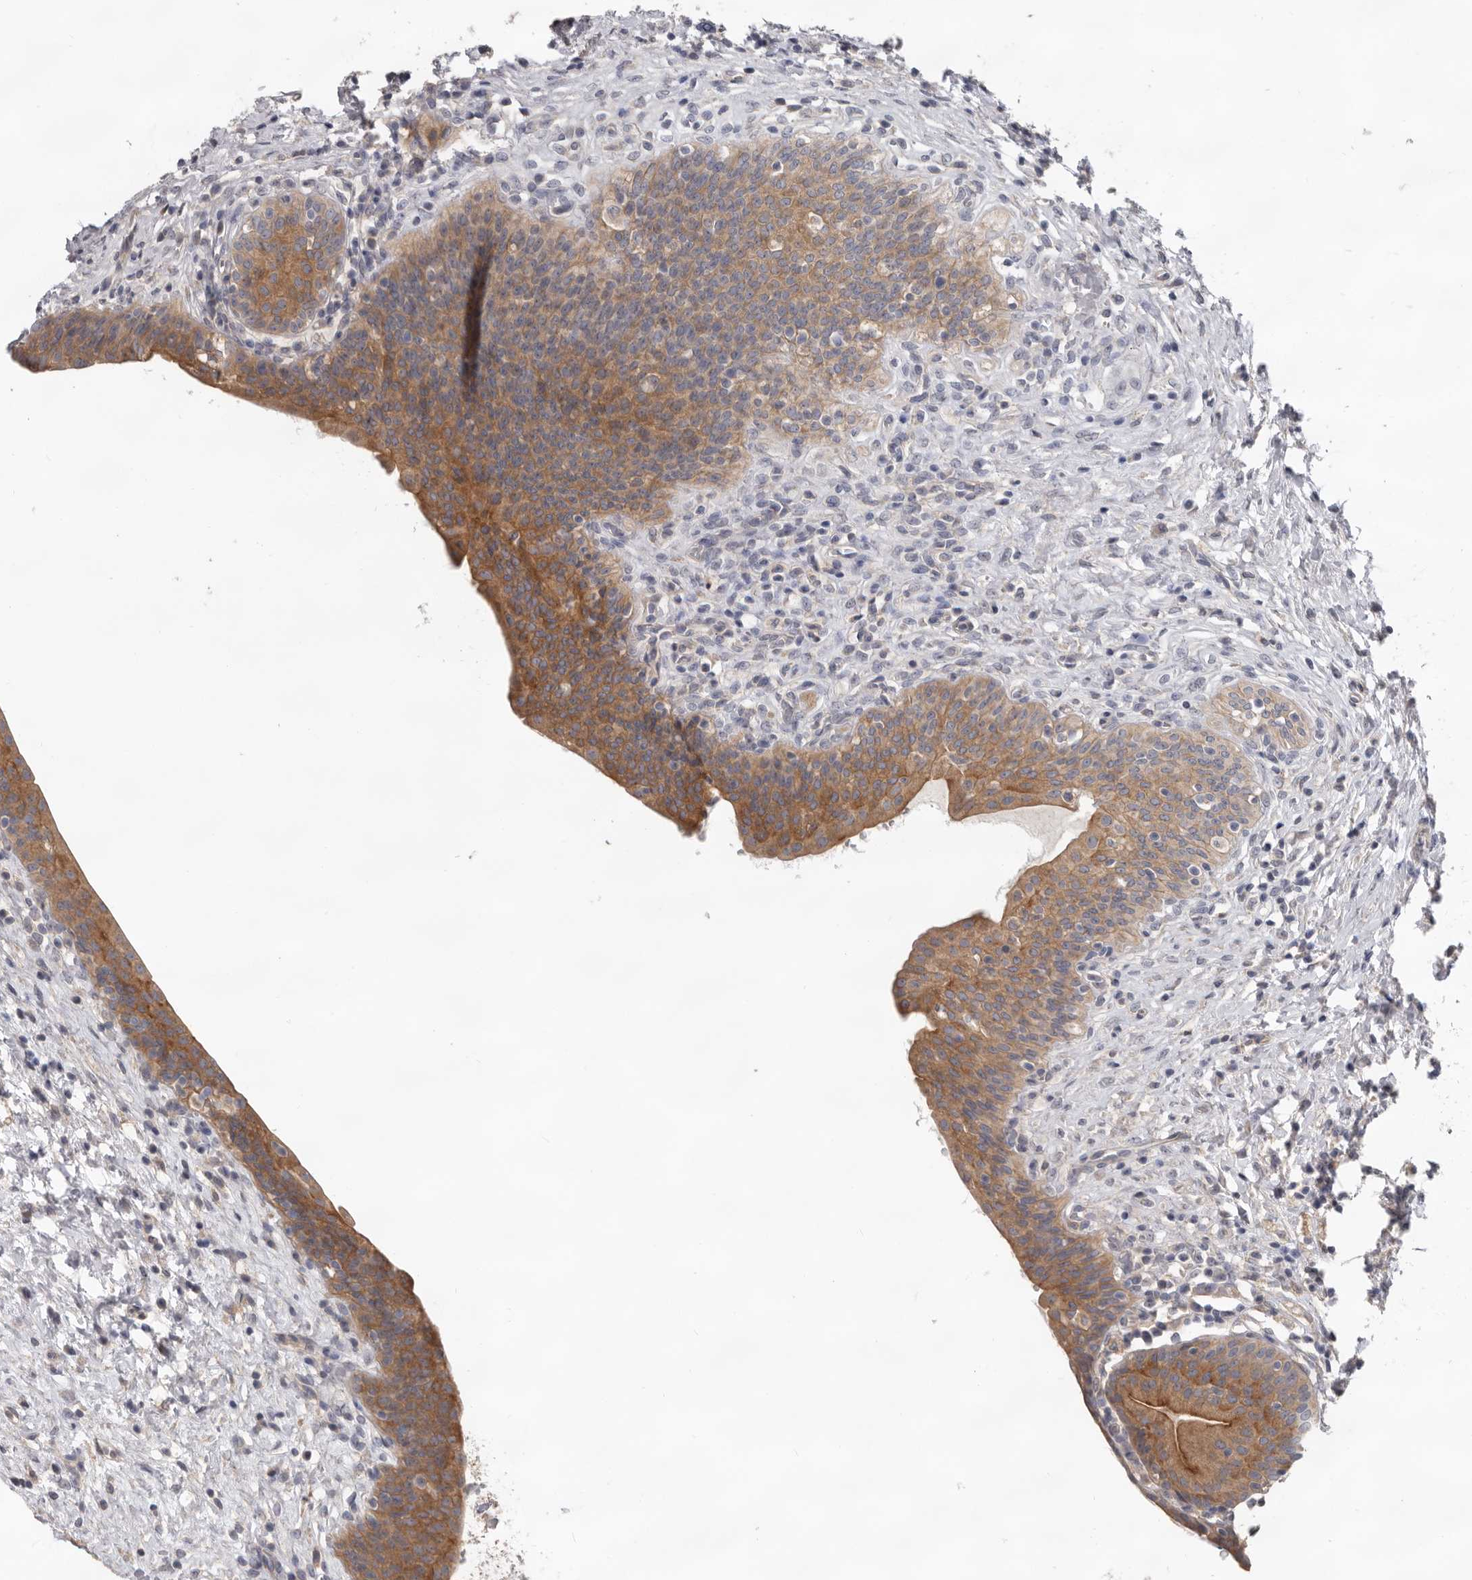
{"staining": {"intensity": "moderate", "quantity": ">75%", "location": "cytoplasmic/membranous"}, "tissue": "urinary bladder", "cell_type": "Urothelial cells", "image_type": "normal", "snomed": [{"axis": "morphology", "description": "Normal tissue, NOS"}, {"axis": "topography", "description": "Urinary bladder"}], "caption": "The micrograph displays staining of normal urinary bladder, revealing moderate cytoplasmic/membranous protein expression (brown color) within urothelial cells.", "gene": "HINT3", "patient": {"sex": "male", "age": 83}}